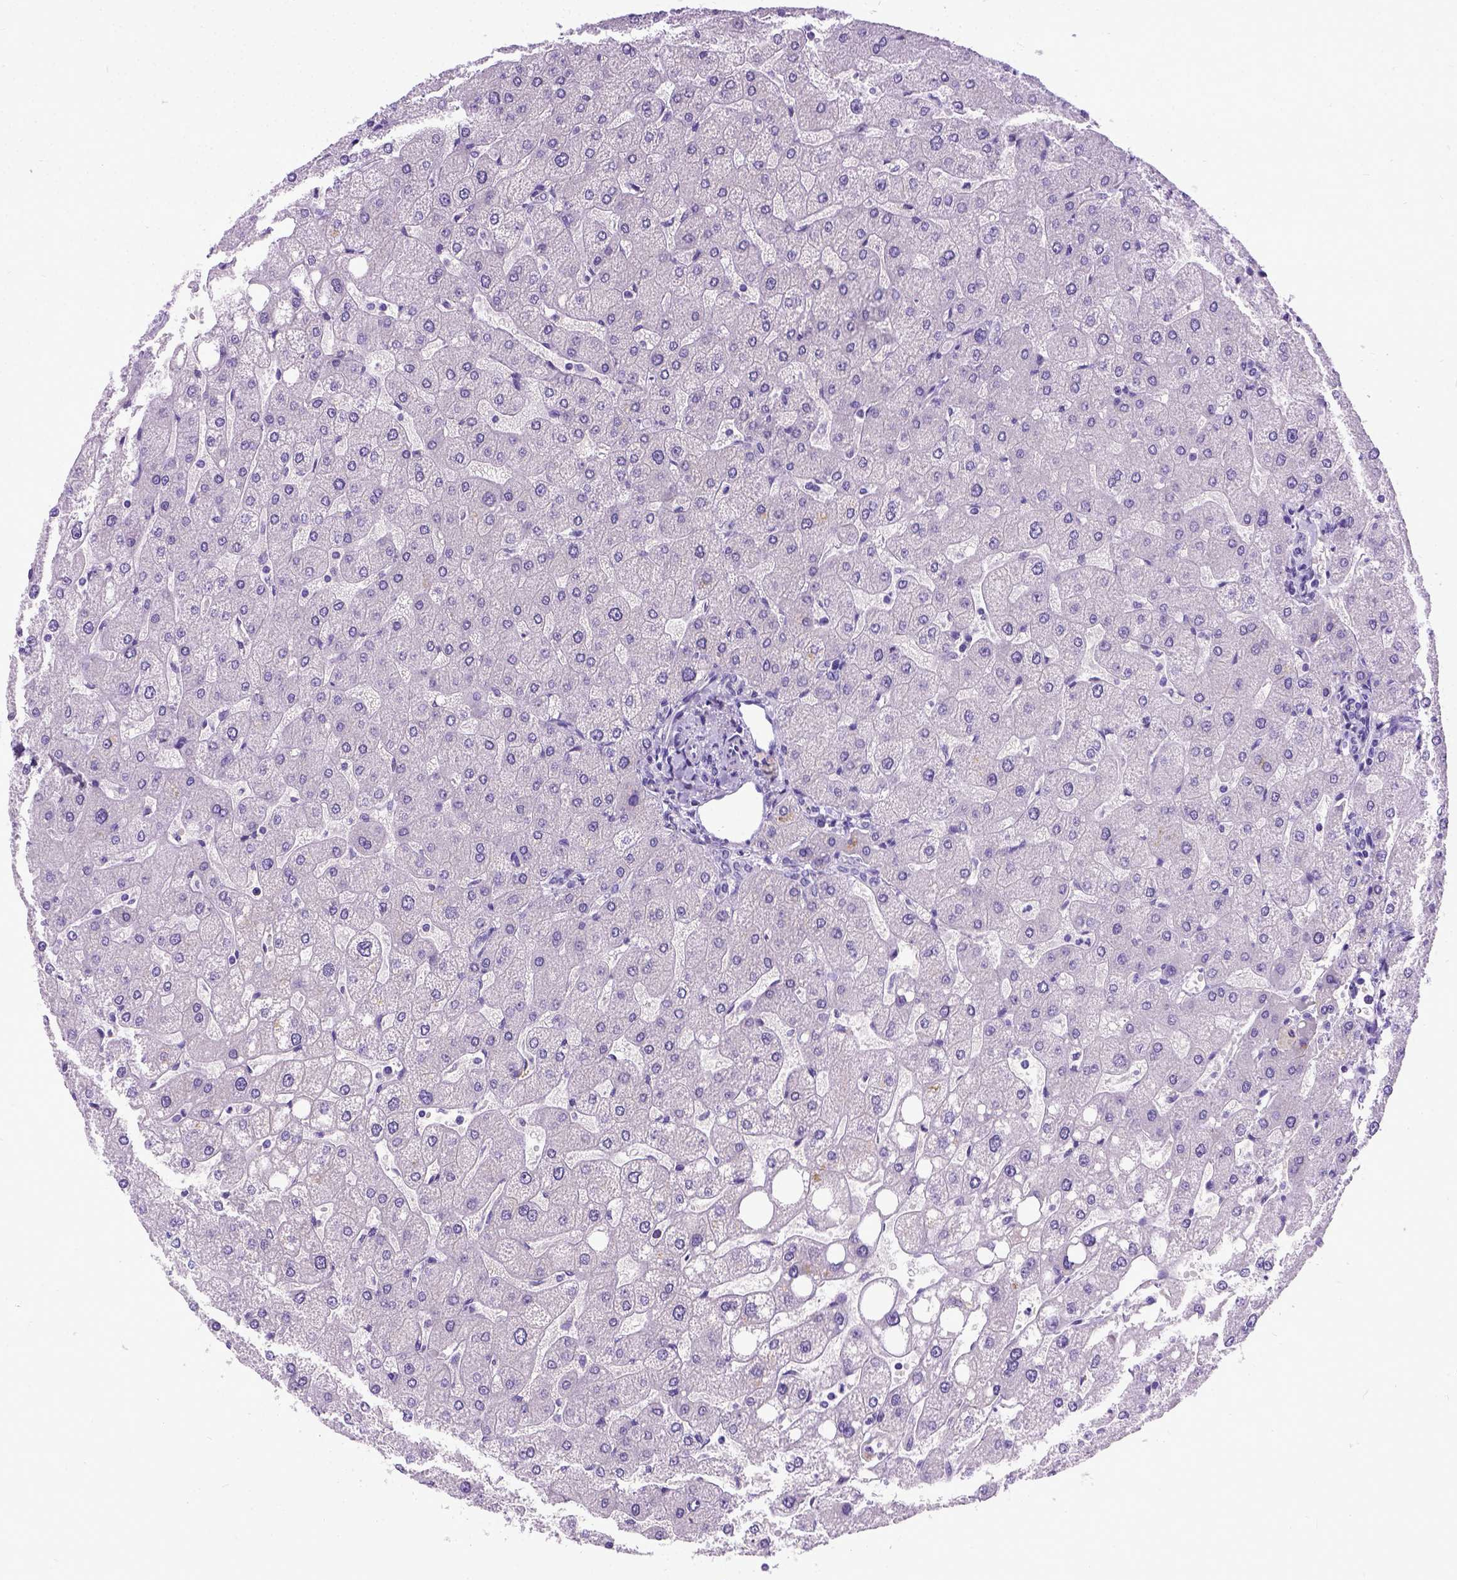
{"staining": {"intensity": "negative", "quantity": "none", "location": "none"}, "tissue": "liver", "cell_type": "Cholangiocytes", "image_type": "normal", "snomed": [{"axis": "morphology", "description": "Normal tissue, NOS"}, {"axis": "topography", "description": "Liver"}], "caption": "Immunohistochemistry (IHC) histopathology image of unremarkable liver stained for a protein (brown), which demonstrates no staining in cholangiocytes.", "gene": "IGF2", "patient": {"sex": "male", "age": 67}}